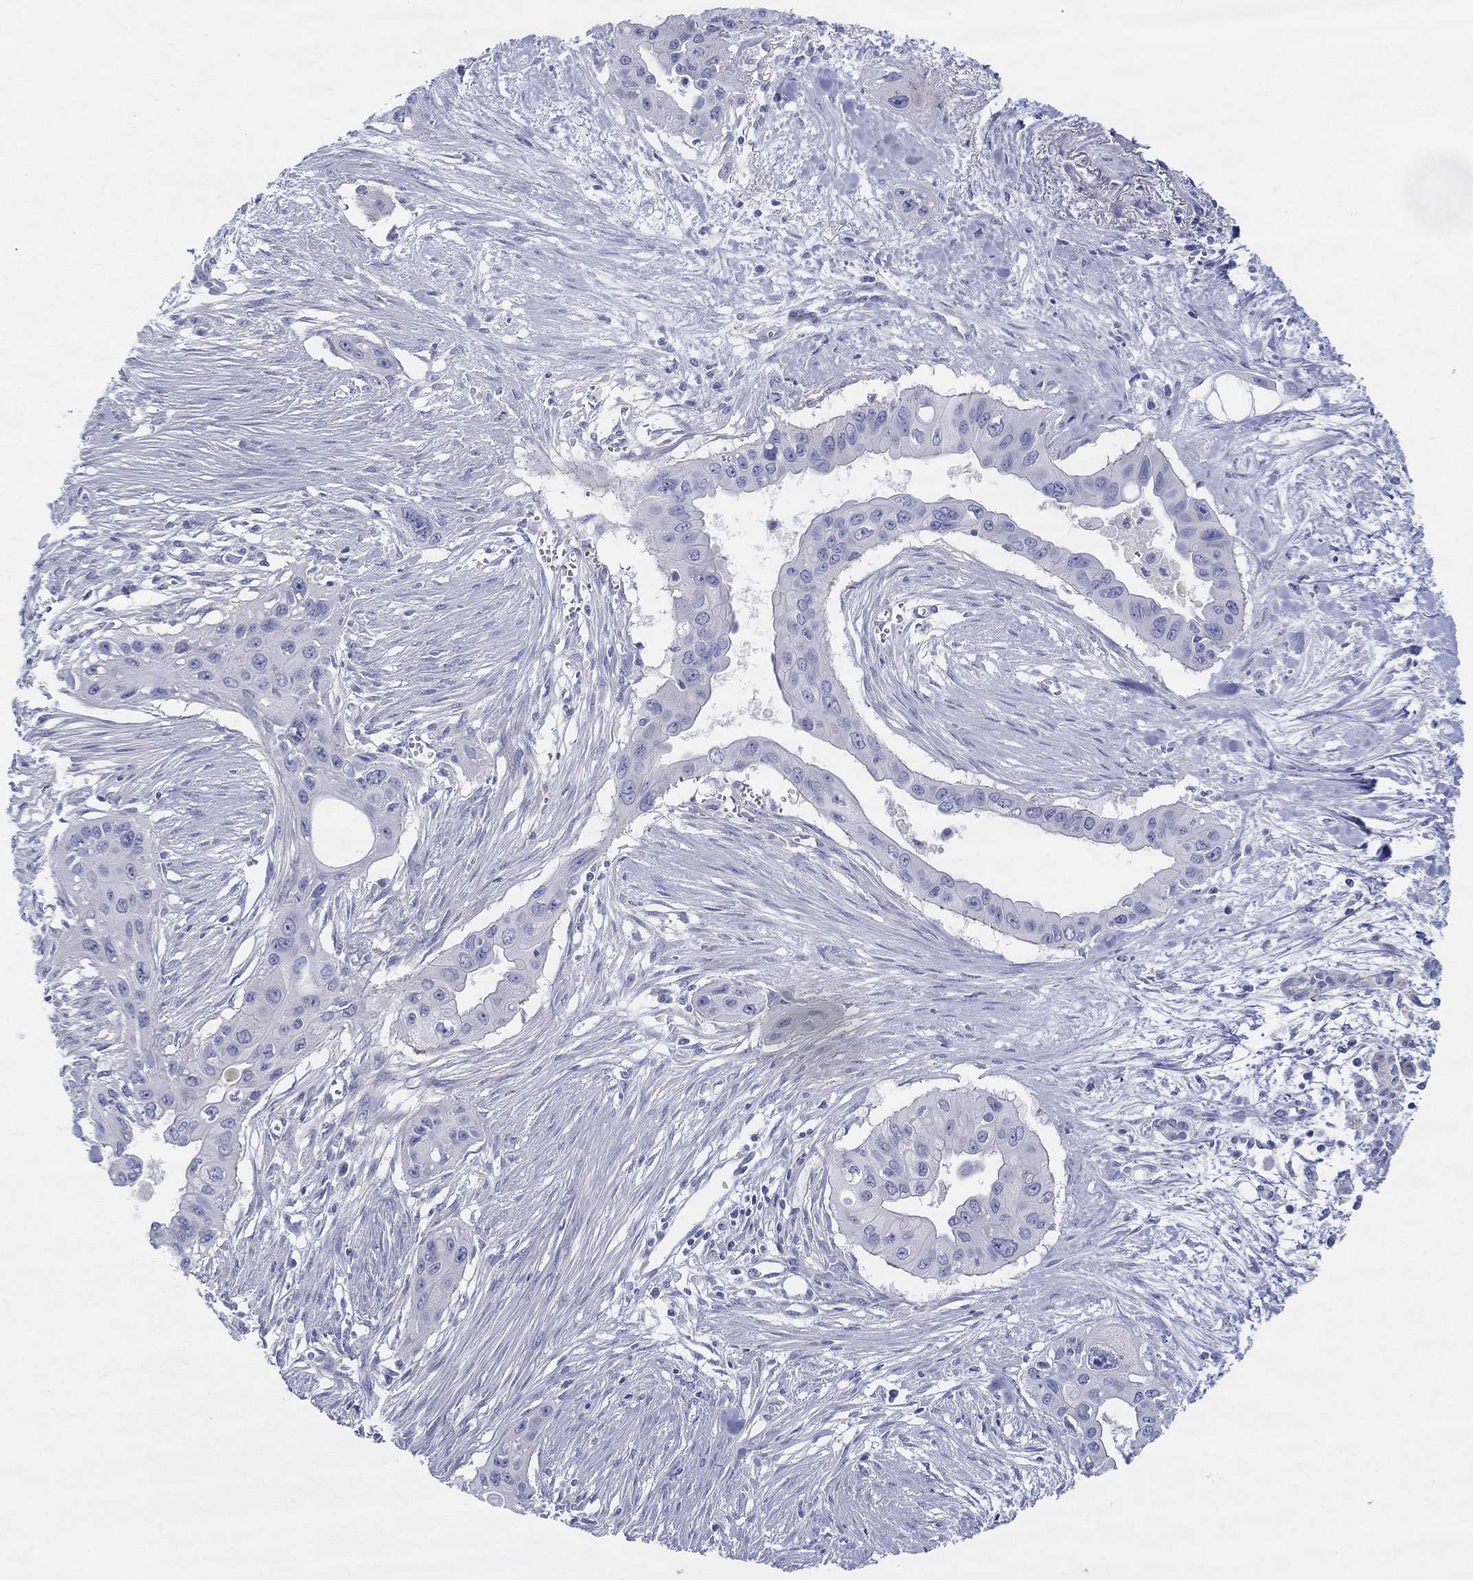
{"staining": {"intensity": "negative", "quantity": "none", "location": "none"}, "tissue": "pancreatic cancer", "cell_type": "Tumor cells", "image_type": "cancer", "snomed": [{"axis": "morphology", "description": "Adenocarcinoma, NOS"}, {"axis": "topography", "description": "Pancreas"}], "caption": "Tumor cells are negative for brown protein staining in adenocarcinoma (pancreatic).", "gene": "HAPLN4", "patient": {"sex": "male", "age": 60}}